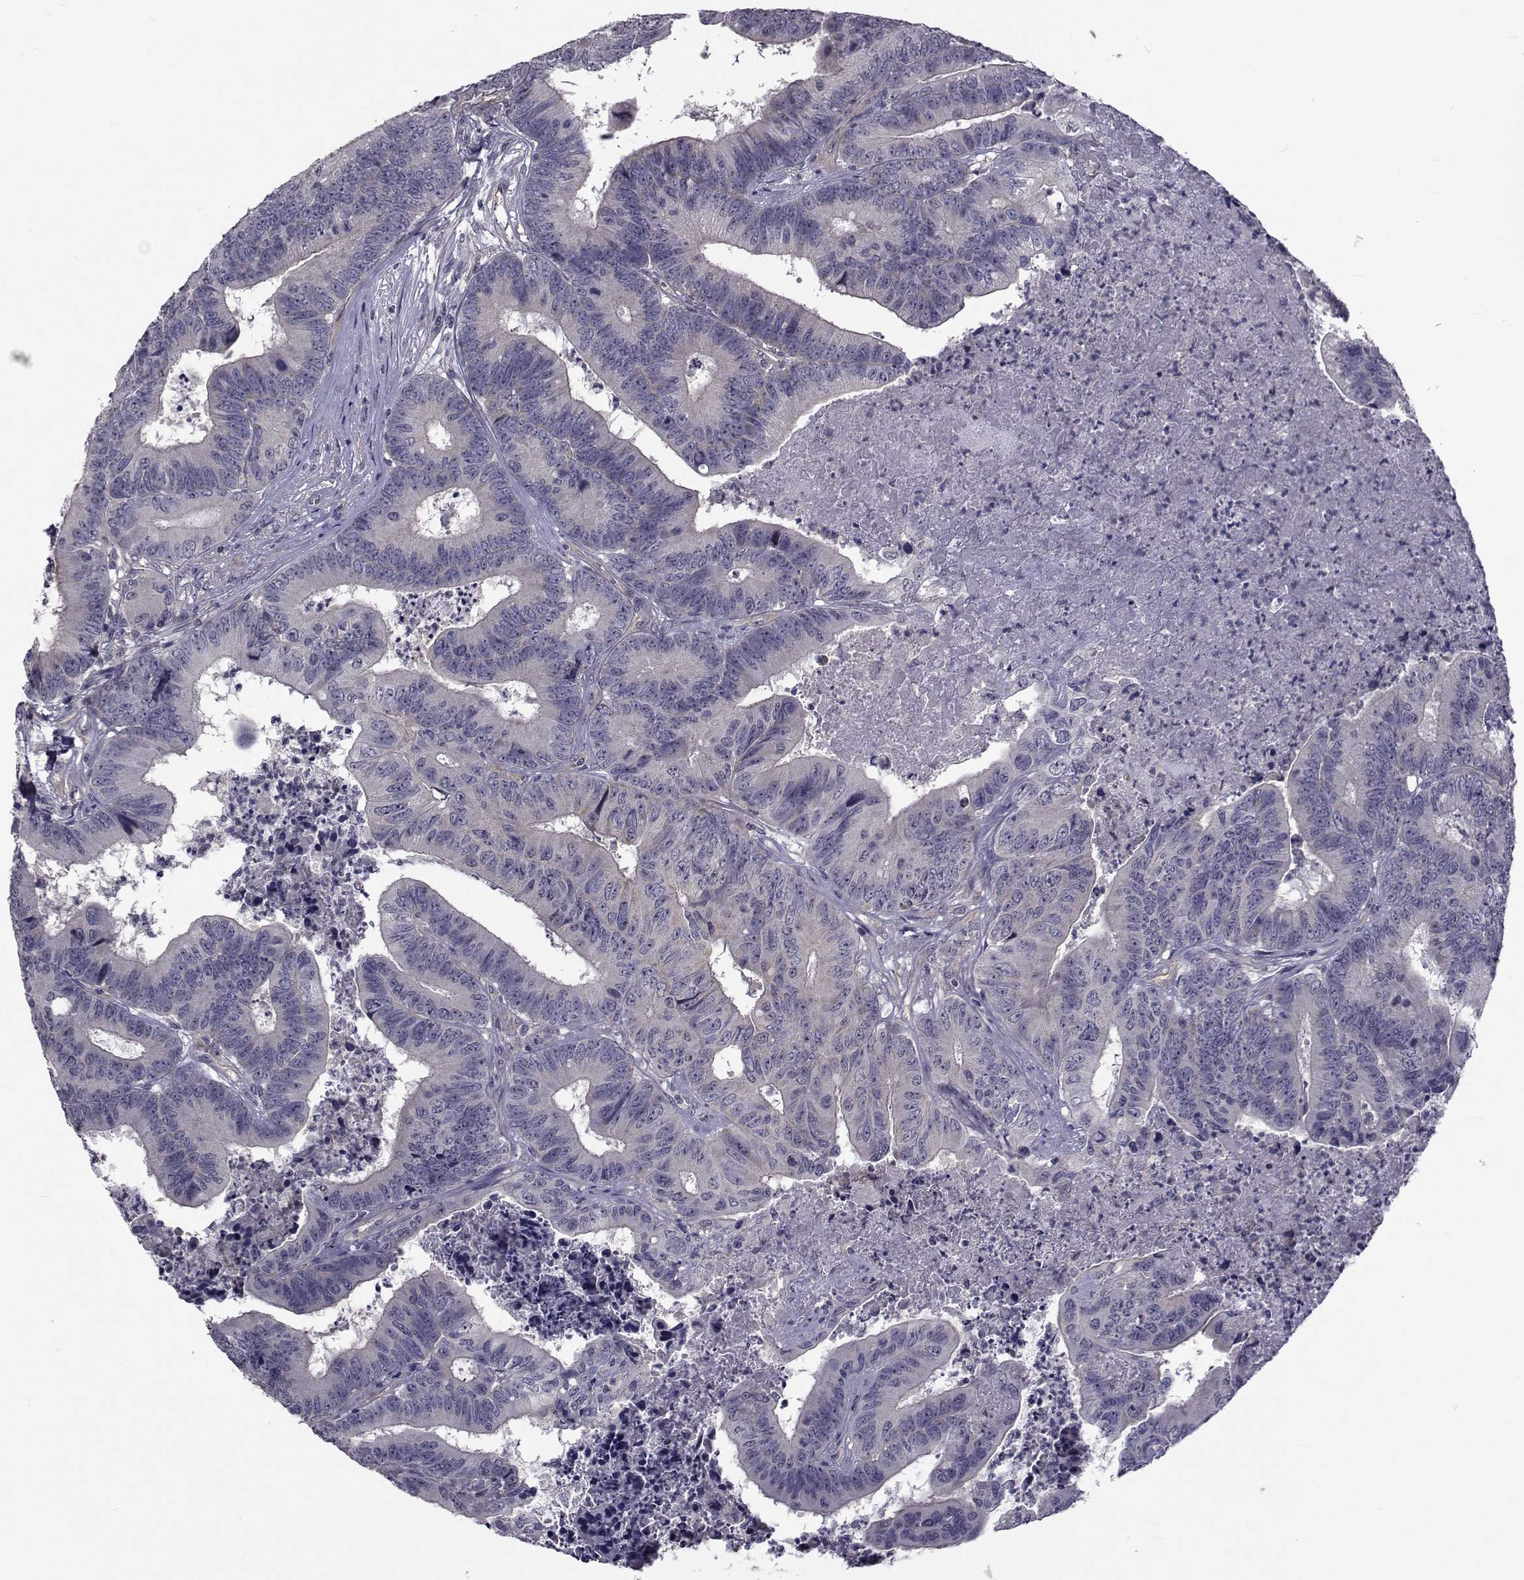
{"staining": {"intensity": "negative", "quantity": "none", "location": "none"}, "tissue": "colorectal cancer", "cell_type": "Tumor cells", "image_type": "cancer", "snomed": [{"axis": "morphology", "description": "Adenocarcinoma, NOS"}, {"axis": "topography", "description": "Colon"}], "caption": "Immunohistochemistry image of human colorectal cancer stained for a protein (brown), which demonstrates no staining in tumor cells.", "gene": "CFAP74", "patient": {"sex": "male", "age": 84}}